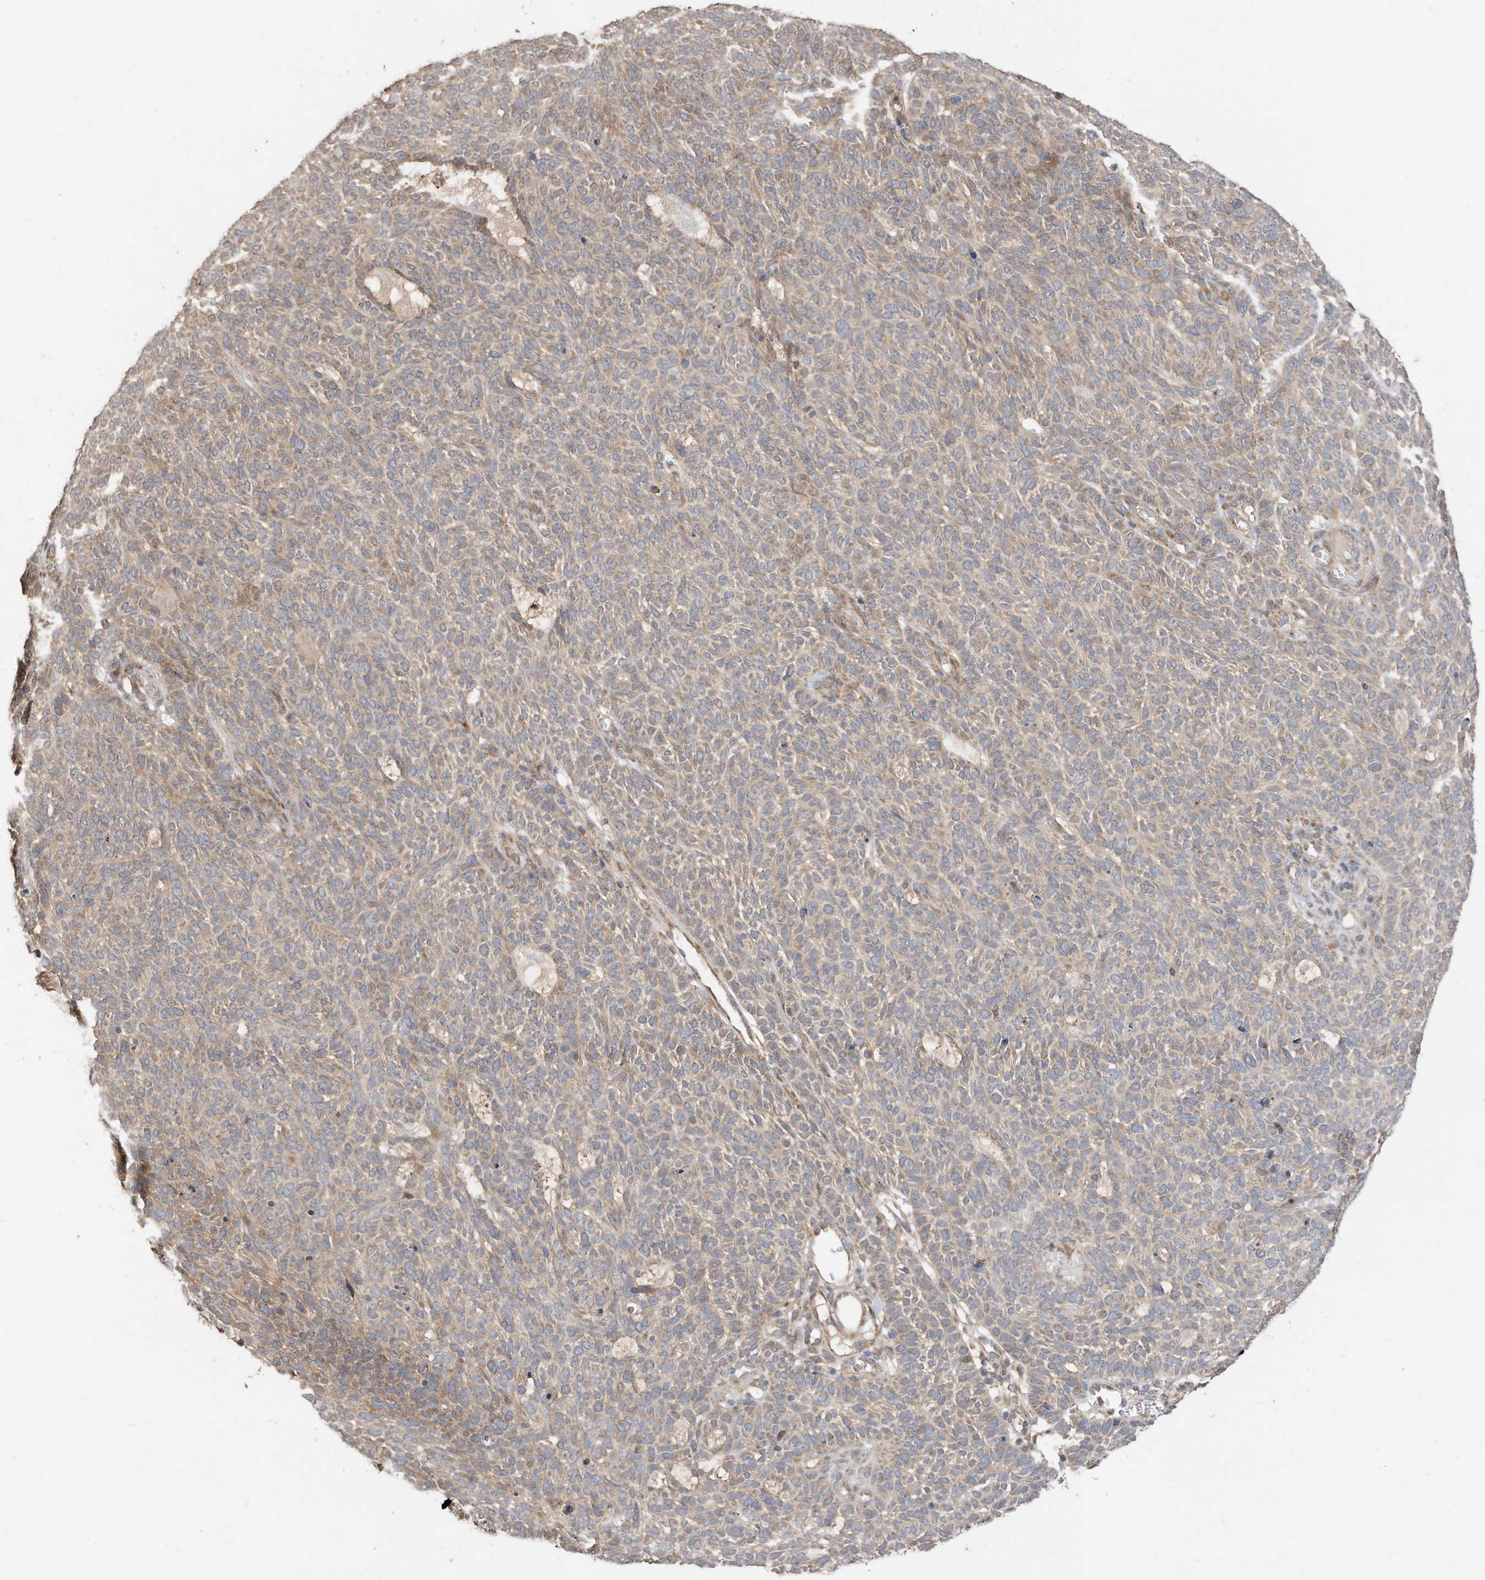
{"staining": {"intensity": "weak", "quantity": "25%-75%", "location": "cytoplasmic/membranous"}, "tissue": "skin cancer", "cell_type": "Tumor cells", "image_type": "cancer", "snomed": [{"axis": "morphology", "description": "Squamous cell carcinoma, NOS"}, {"axis": "topography", "description": "Skin"}], "caption": "Protein staining of squamous cell carcinoma (skin) tissue reveals weak cytoplasmic/membranous expression in approximately 25%-75% of tumor cells. Using DAB (brown) and hematoxylin (blue) stains, captured at high magnification using brightfield microscopy.", "gene": "CAGE1", "patient": {"sex": "female", "age": 90}}